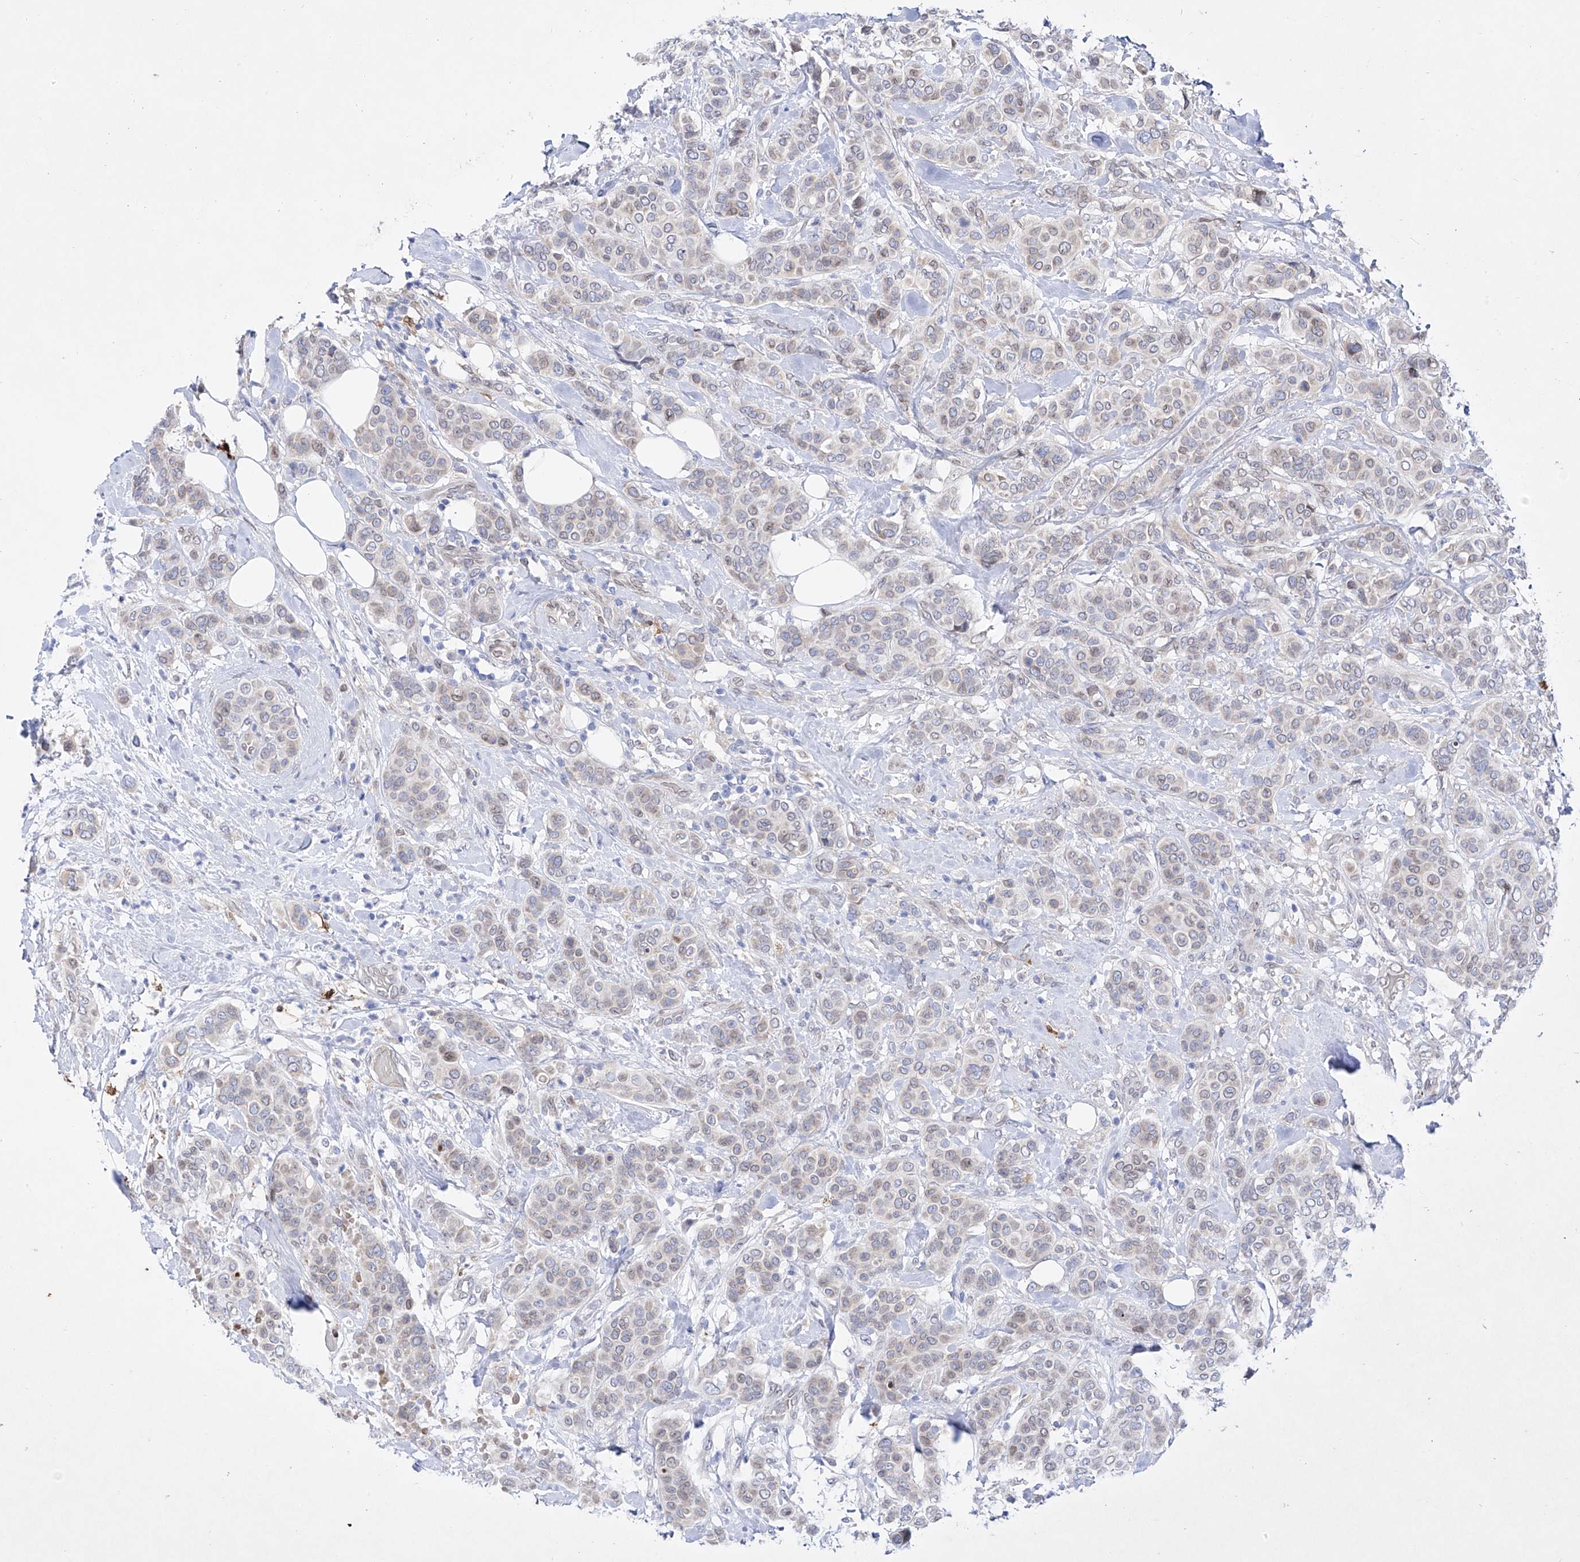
{"staining": {"intensity": "negative", "quantity": "none", "location": "none"}, "tissue": "breast cancer", "cell_type": "Tumor cells", "image_type": "cancer", "snomed": [{"axis": "morphology", "description": "Lobular carcinoma"}, {"axis": "topography", "description": "Breast"}], "caption": "DAB immunohistochemical staining of breast cancer (lobular carcinoma) reveals no significant staining in tumor cells.", "gene": "LCLAT1", "patient": {"sex": "female", "age": 51}}